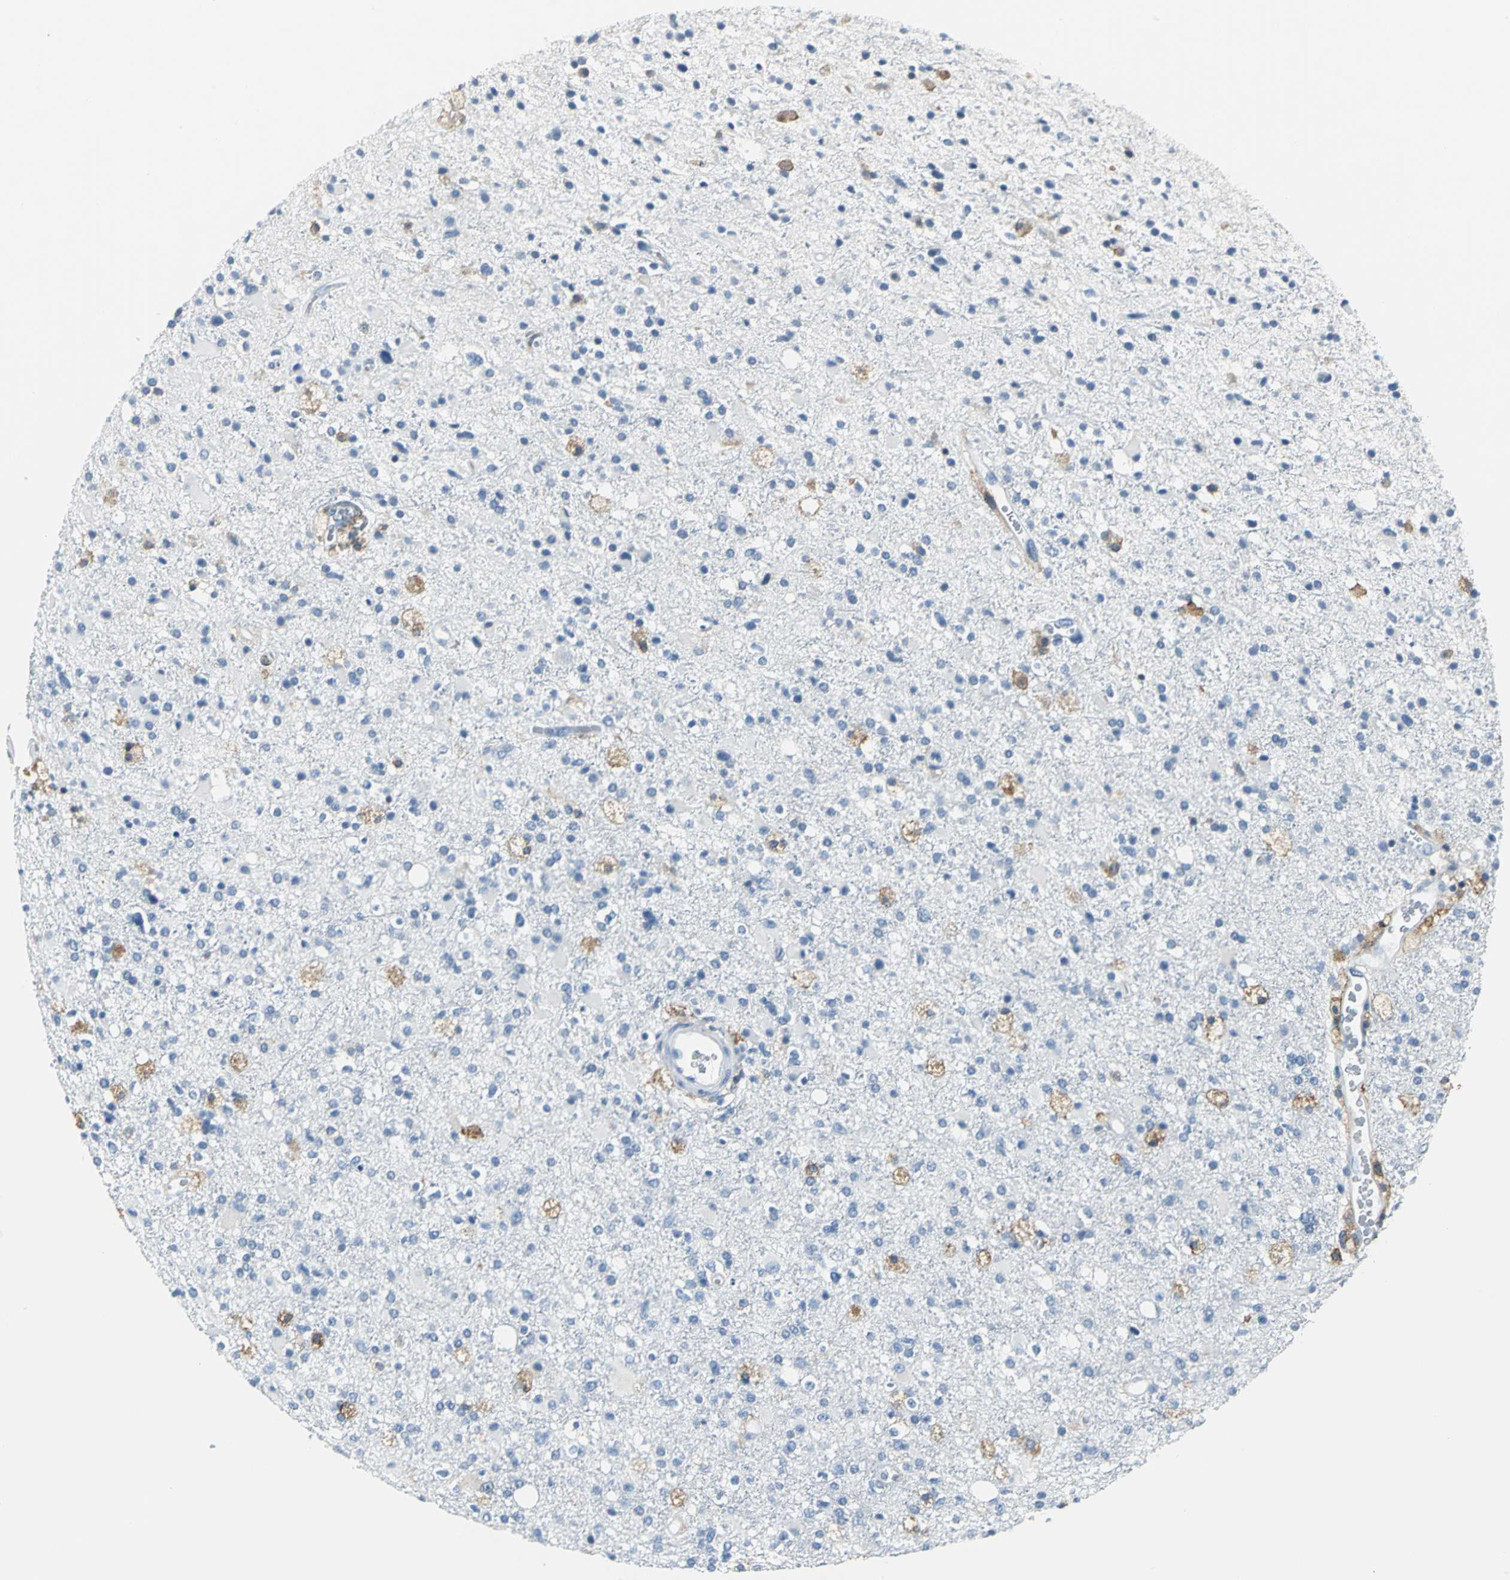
{"staining": {"intensity": "negative", "quantity": "none", "location": "none"}, "tissue": "glioma", "cell_type": "Tumor cells", "image_type": "cancer", "snomed": [{"axis": "morphology", "description": "Glioma, malignant, High grade"}, {"axis": "topography", "description": "Brain"}], "caption": "An IHC photomicrograph of malignant glioma (high-grade) is shown. There is no staining in tumor cells of malignant glioma (high-grade).", "gene": "IQGAP2", "patient": {"sex": "male", "age": 33}}